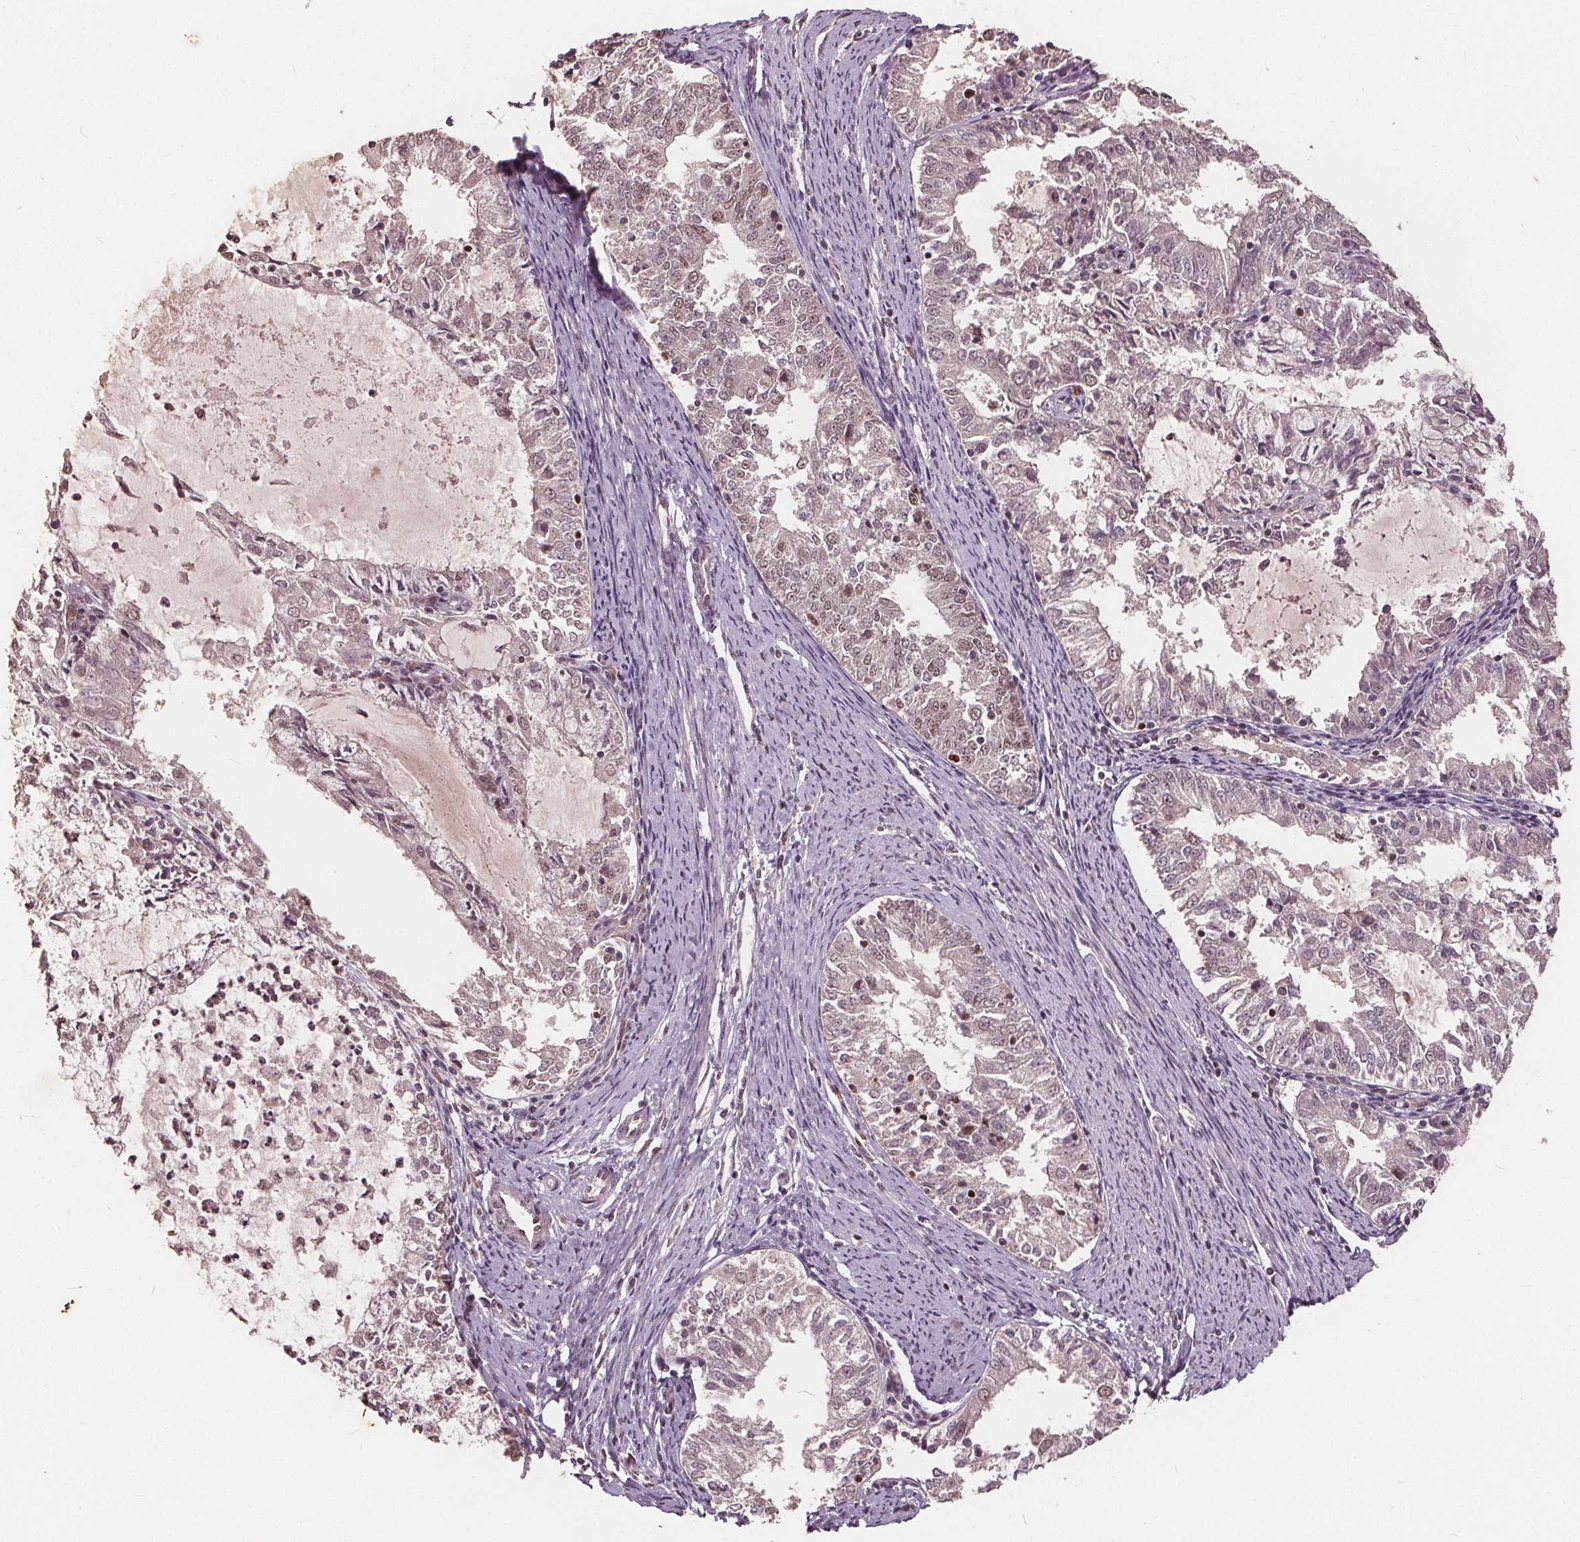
{"staining": {"intensity": "weak", "quantity": "<25%", "location": "cytoplasmic/membranous,nuclear"}, "tissue": "endometrial cancer", "cell_type": "Tumor cells", "image_type": "cancer", "snomed": [{"axis": "morphology", "description": "Adenocarcinoma, NOS"}, {"axis": "topography", "description": "Endometrium"}], "caption": "Immunohistochemistry image of neoplastic tissue: human endometrial cancer (adenocarcinoma) stained with DAB (3,3'-diaminobenzidine) demonstrates no significant protein staining in tumor cells.", "gene": "DNMT3B", "patient": {"sex": "female", "age": 57}}